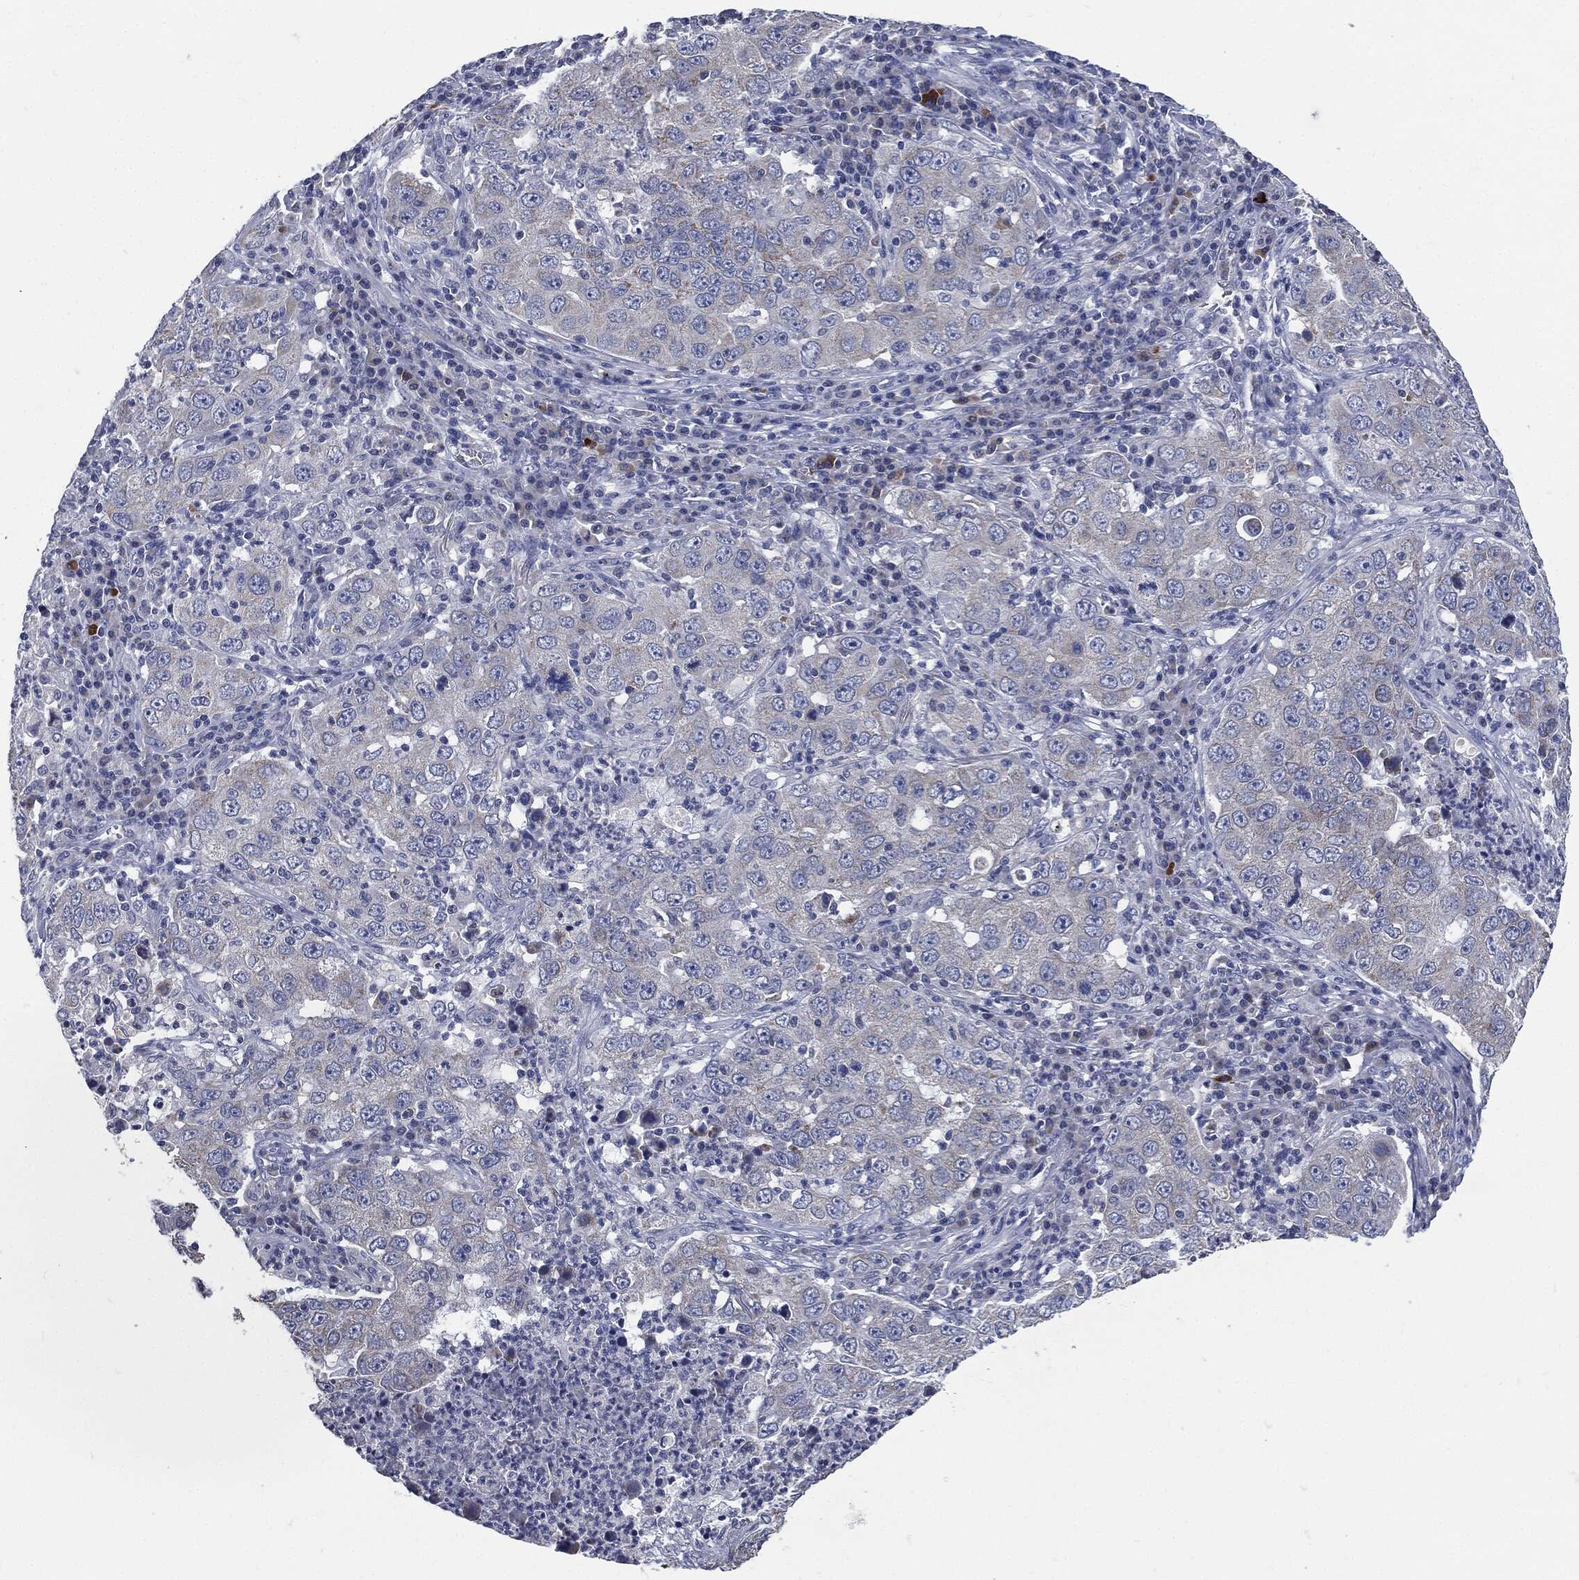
{"staining": {"intensity": "negative", "quantity": "none", "location": "none"}, "tissue": "lung cancer", "cell_type": "Tumor cells", "image_type": "cancer", "snomed": [{"axis": "morphology", "description": "Adenocarcinoma, NOS"}, {"axis": "topography", "description": "Lung"}], "caption": "Lung adenocarcinoma stained for a protein using immunohistochemistry exhibits no positivity tumor cells.", "gene": "SIGLEC9", "patient": {"sex": "male", "age": 73}}